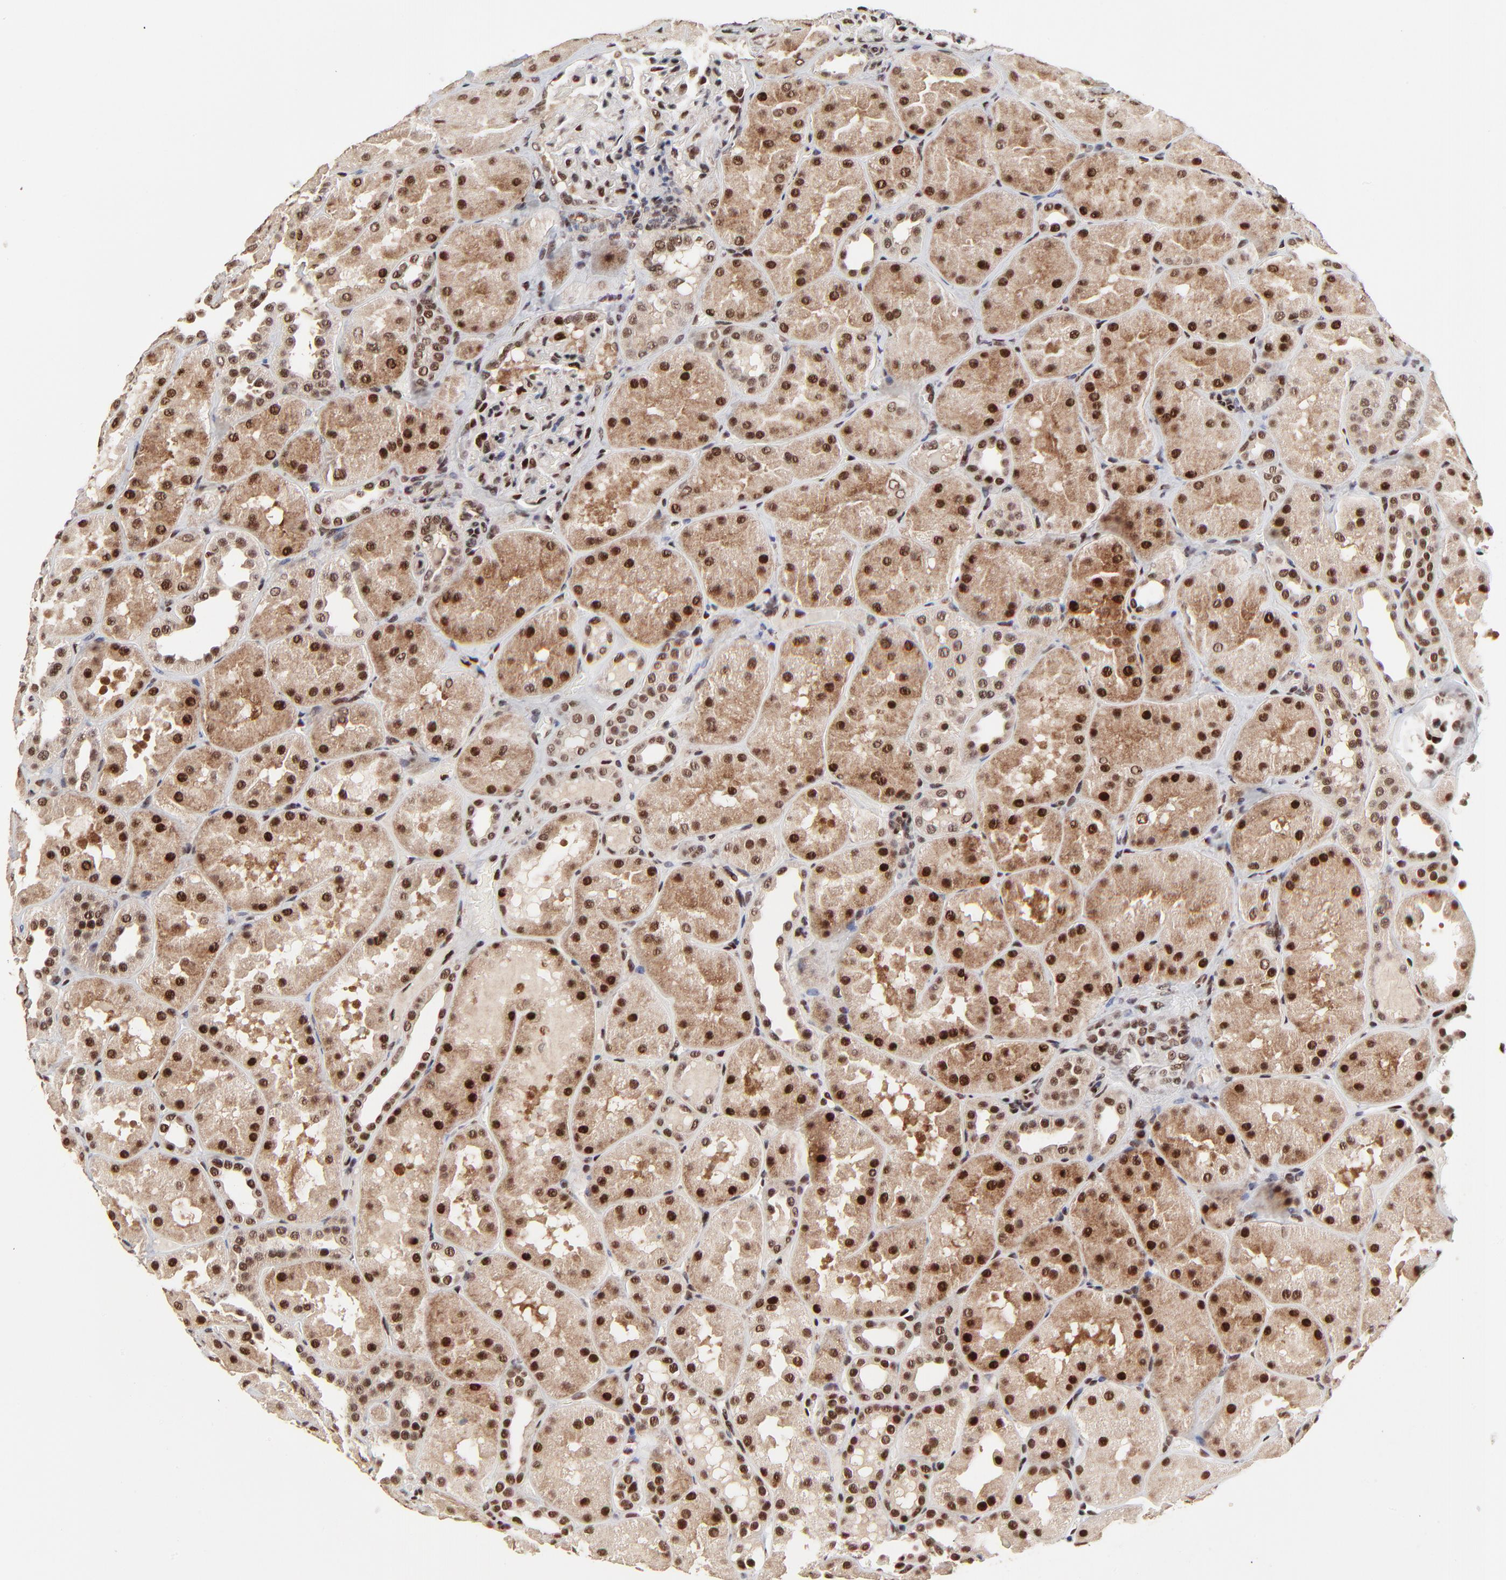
{"staining": {"intensity": "moderate", "quantity": ">75%", "location": "nuclear"}, "tissue": "kidney", "cell_type": "Cells in glomeruli", "image_type": "normal", "snomed": [{"axis": "morphology", "description": "Normal tissue, NOS"}, {"axis": "topography", "description": "Kidney"}], "caption": "Kidney stained with immunohistochemistry (IHC) shows moderate nuclear positivity in about >75% of cells in glomeruli.", "gene": "RBM22", "patient": {"sex": "male", "age": 28}}